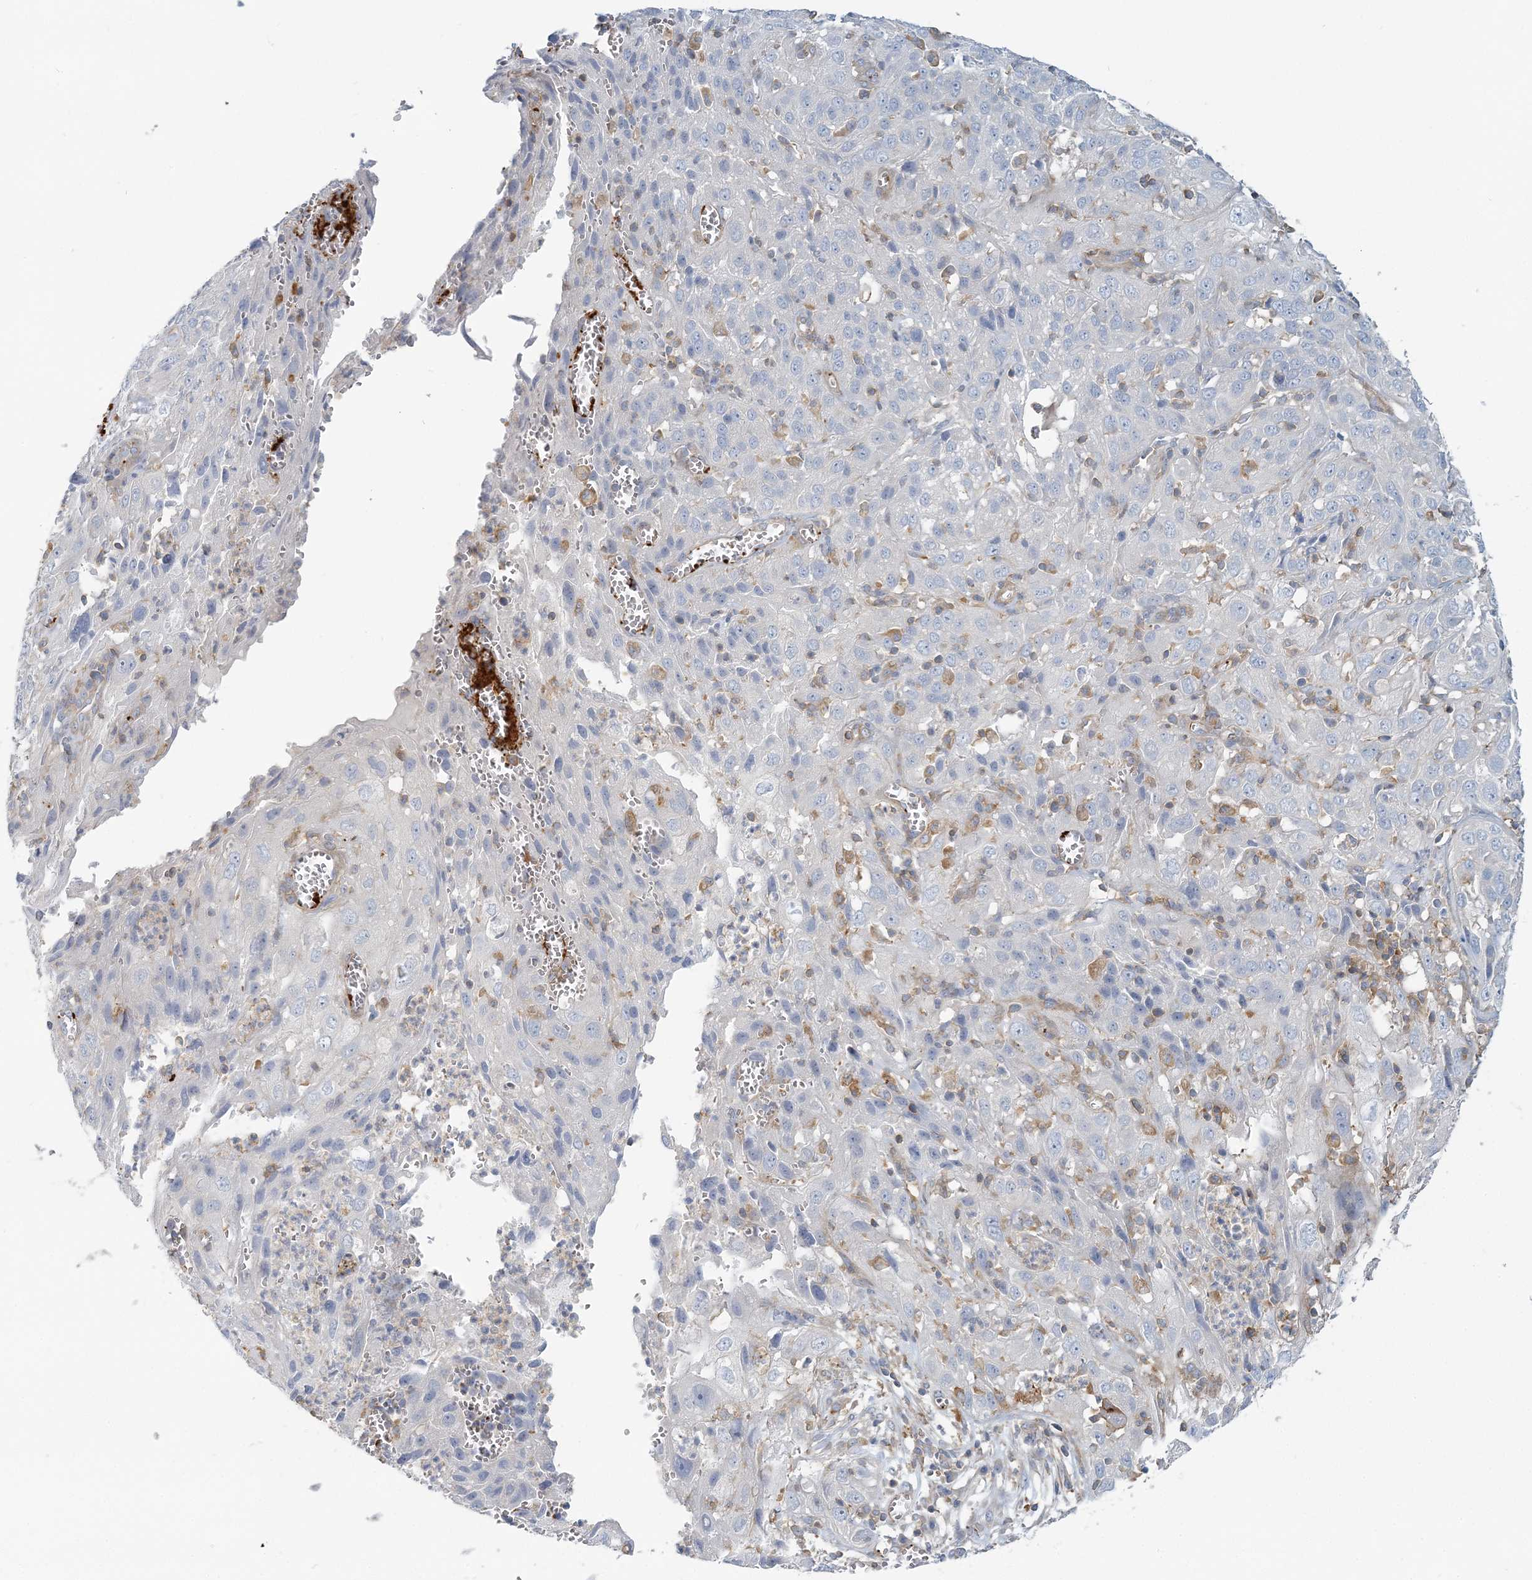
{"staining": {"intensity": "negative", "quantity": "none", "location": "none"}, "tissue": "cervical cancer", "cell_type": "Tumor cells", "image_type": "cancer", "snomed": [{"axis": "morphology", "description": "Squamous cell carcinoma, NOS"}, {"axis": "topography", "description": "Cervix"}], "caption": "Micrograph shows no significant protein expression in tumor cells of cervical squamous cell carcinoma.", "gene": "CUEDC2", "patient": {"sex": "female", "age": 32}}